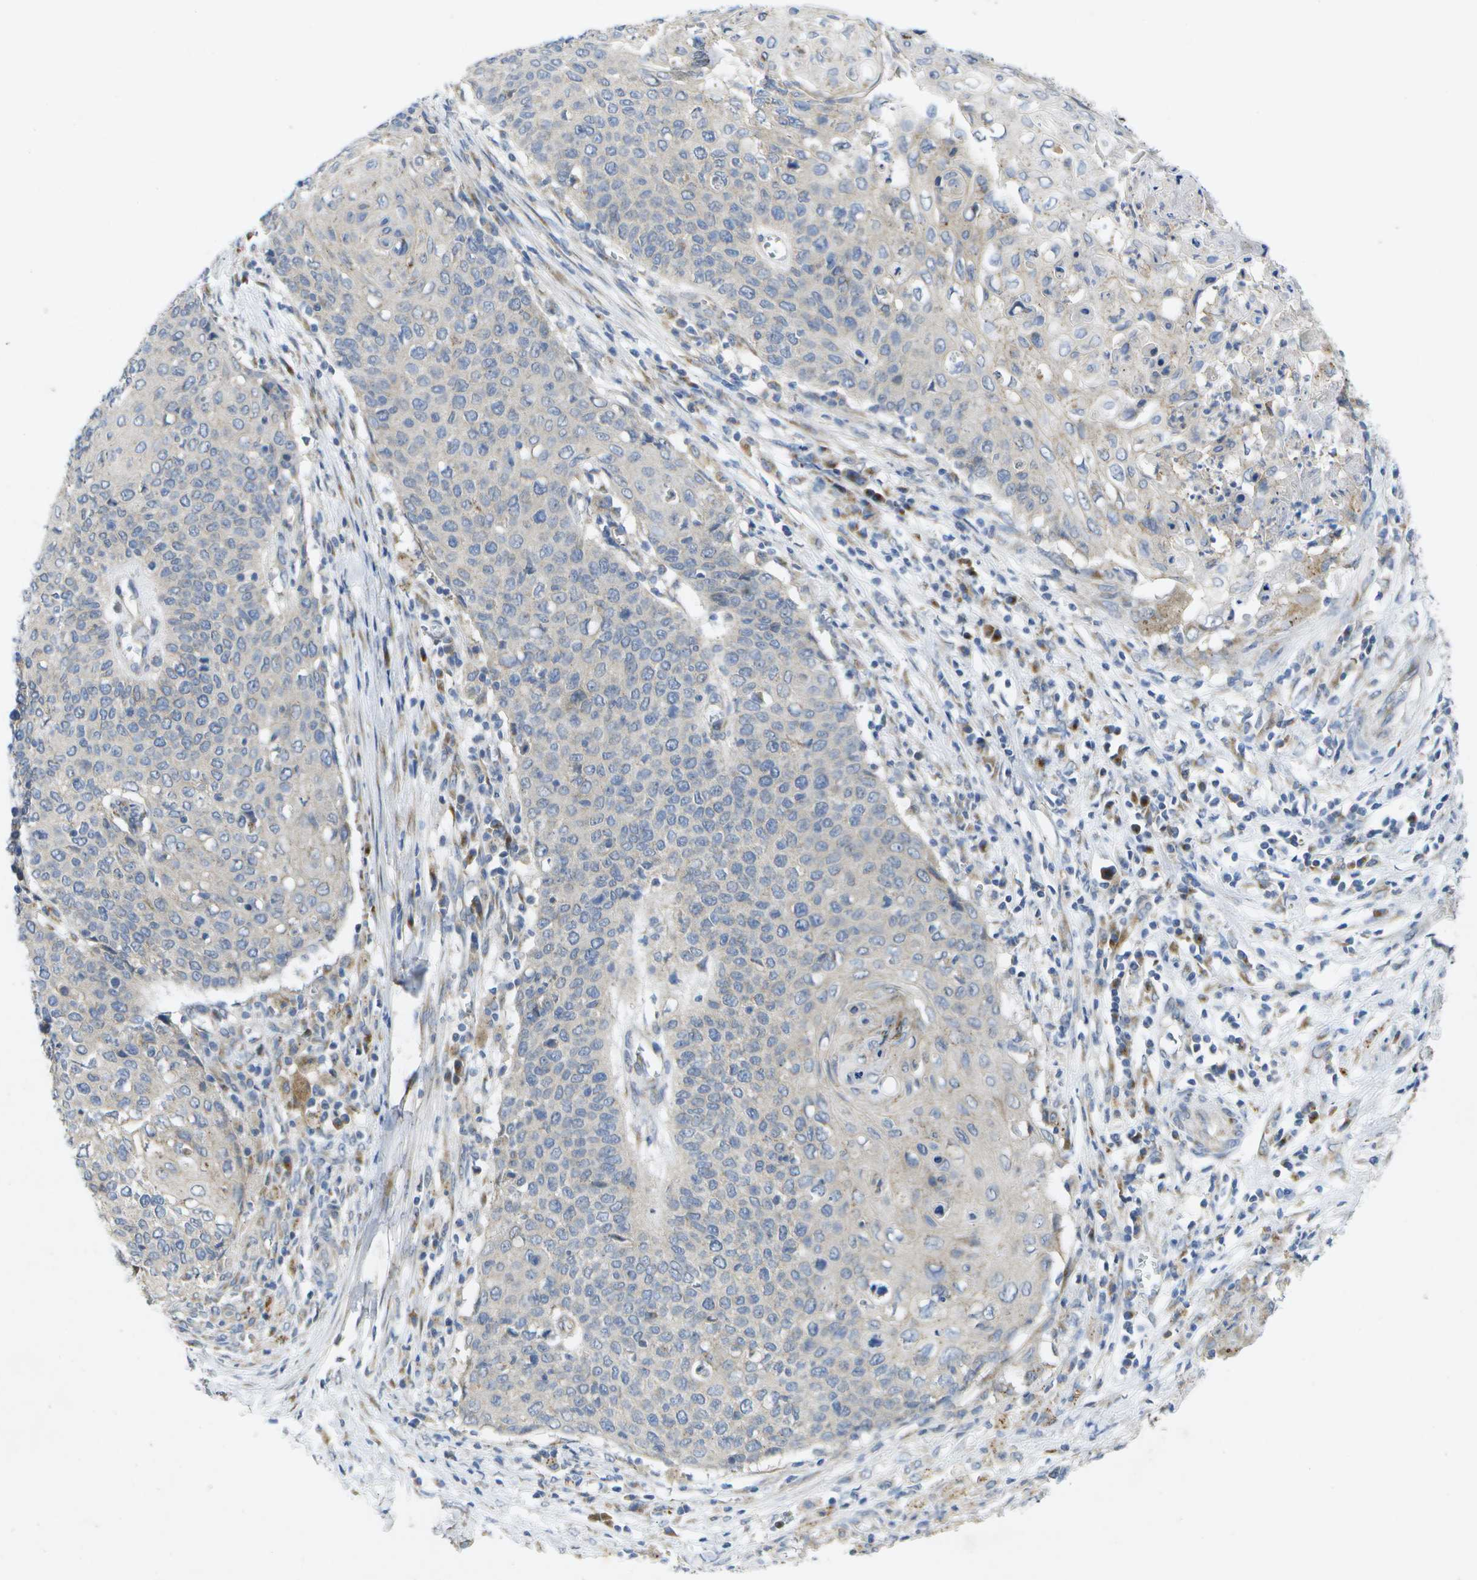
{"staining": {"intensity": "negative", "quantity": "none", "location": "none"}, "tissue": "cervical cancer", "cell_type": "Tumor cells", "image_type": "cancer", "snomed": [{"axis": "morphology", "description": "Squamous cell carcinoma, NOS"}, {"axis": "topography", "description": "Cervix"}], "caption": "DAB (3,3'-diaminobenzidine) immunohistochemical staining of human cervical cancer exhibits no significant positivity in tumor cells.", "gene": "KDELR1", "patient": {"sex": "female", "age": 39}}